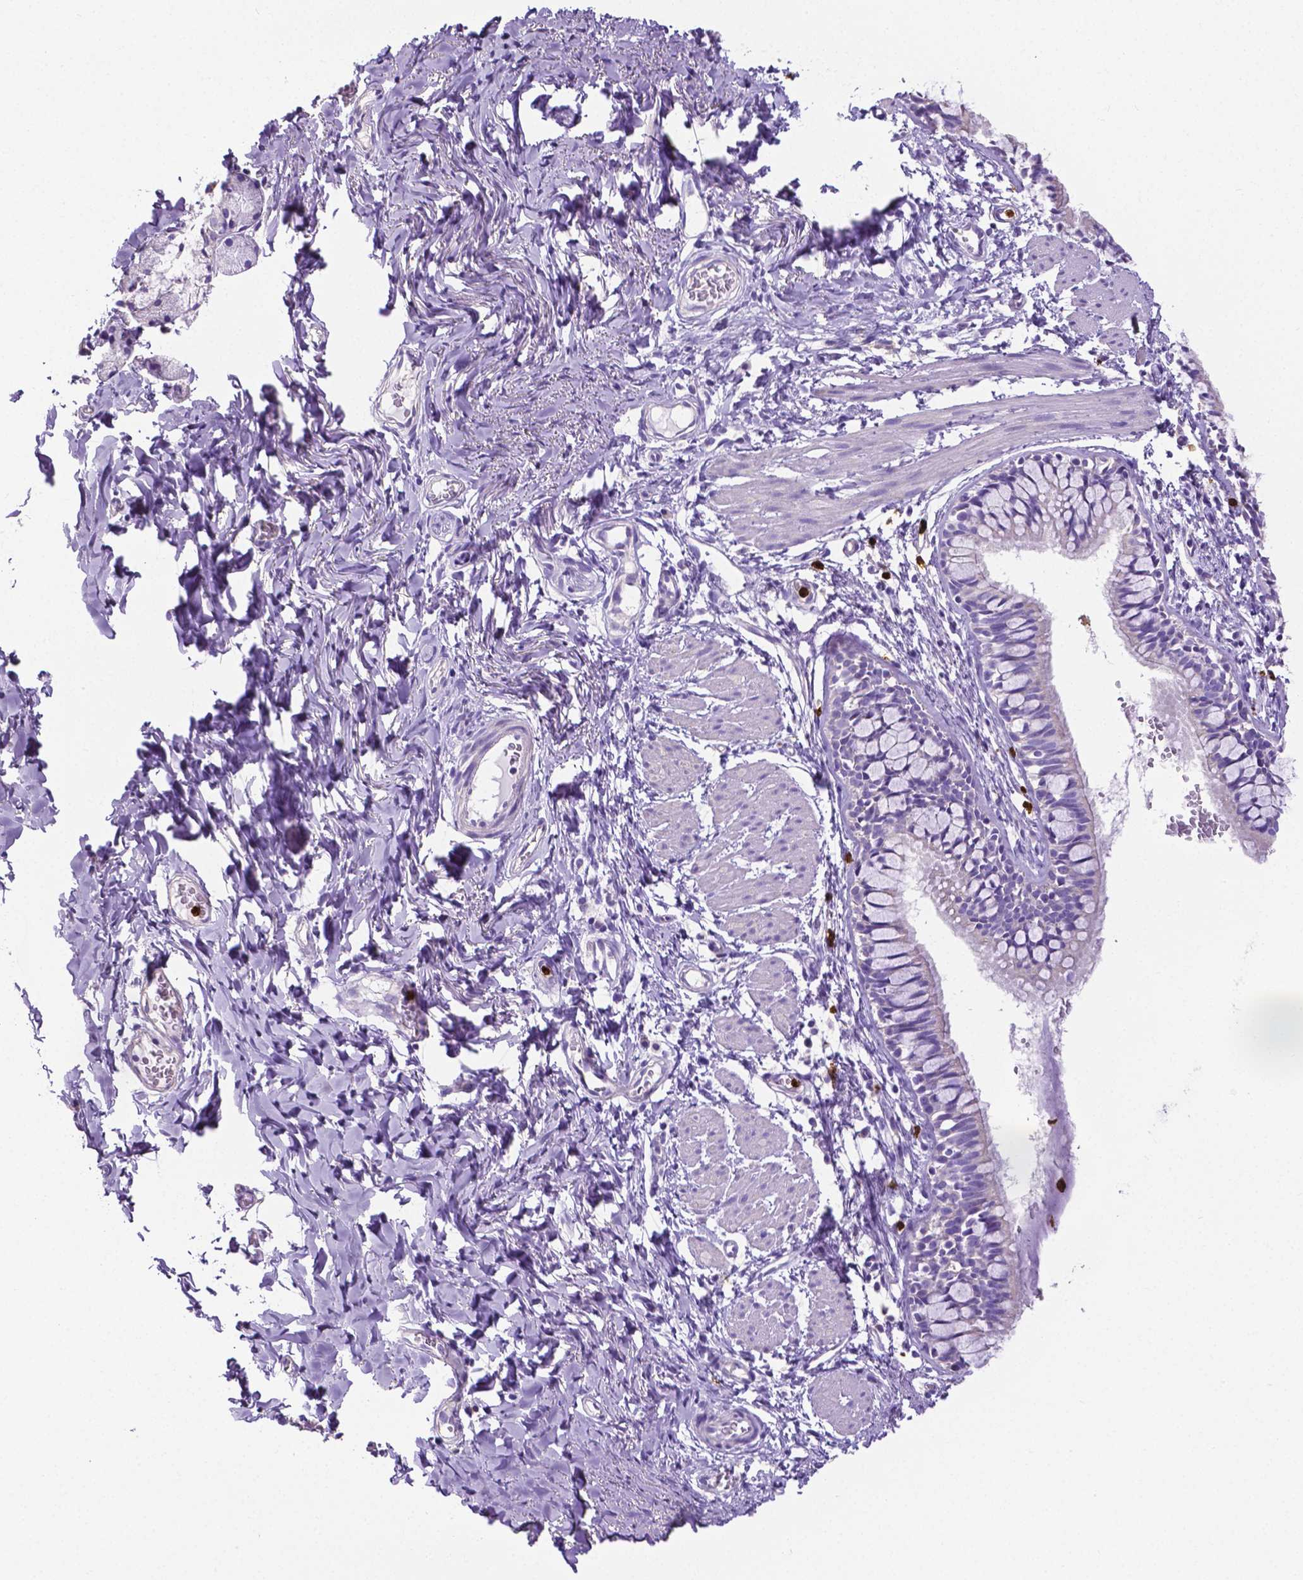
{"staining": {"intensity": "negative", "quantity": "none", "location": "none"}, "tissue": "bronchus", "cell_type": "Respiratory epithelial cells", "image_type": "normal", "snomed": [{"axis": "morphology", "description": "Normal tissue, NOS"}, {"axis": "topography", "description": "Bronchus"}], "caption": "Respiratory epithelial cells are negative for protein expression in benign human bronchus. The staining is performed using DAB brown chromogen with nuclei counter-stained in using hematoxylin.", "gene": "MMP9", "patient": {"sex": "male", "age": 1}}